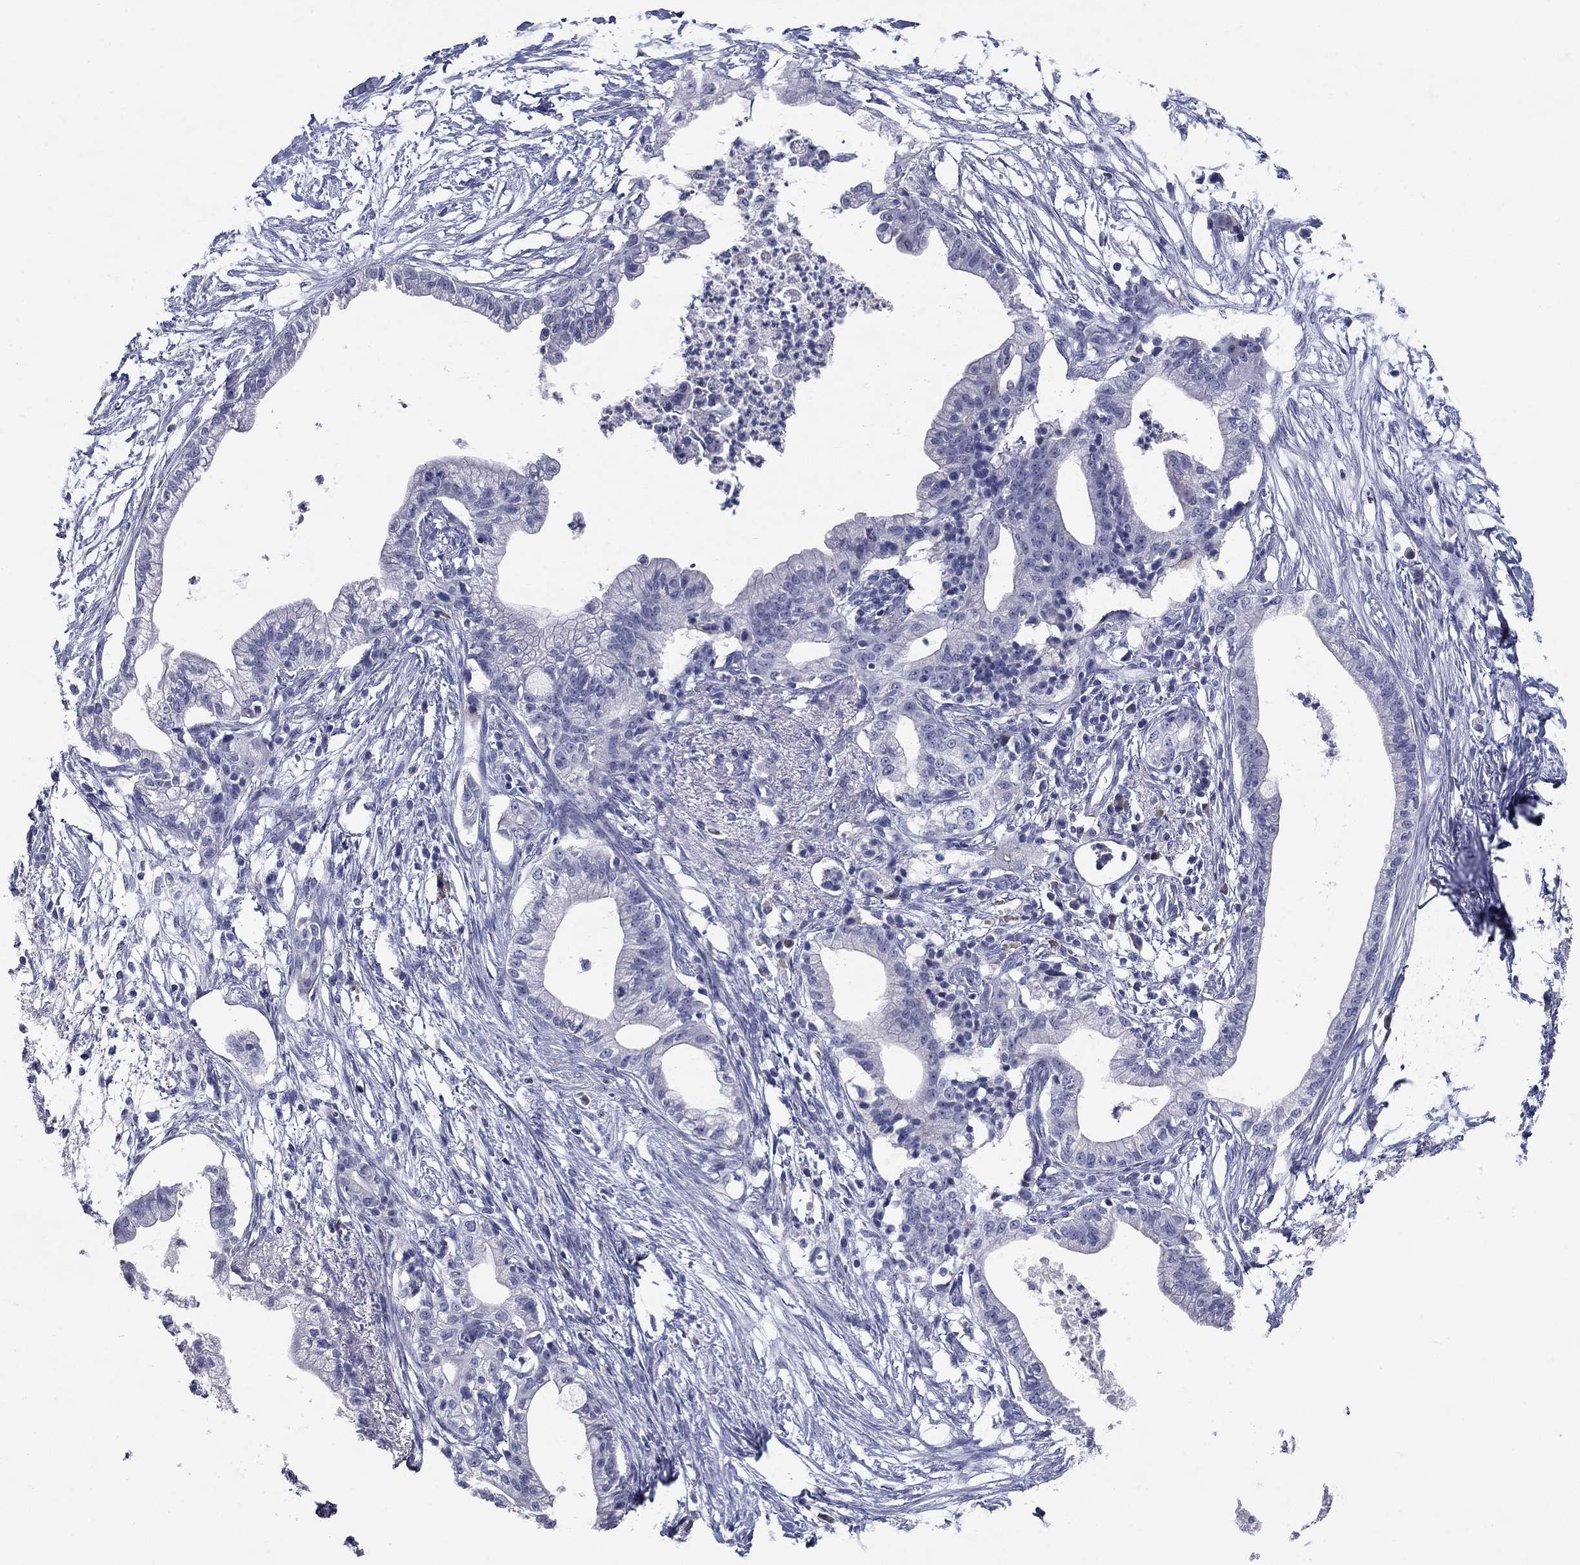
{"staining": {"intensity": "negative", "quantity": "none", "location": "none"}, "tissue": "pancreatic cancer", "cell_type": "Tumor cells", "image_type": "cancer", "snomed": [{"axis": "morphology", "description": "Normal tissue, NOS"}, {"axis": "morphology", "description": "Adenocarcinoma, NOS"}, {"axis": "topography", "description": "Pancreas"}], "caption": "Immunohistochemistry histopathology image of neoplastic tissue: pancreatic cancer stained with DAB exhibits no significant protein positivity in tumor cells.", "gene": "POMC", "patient": {"sex": "female", "age": 58}}